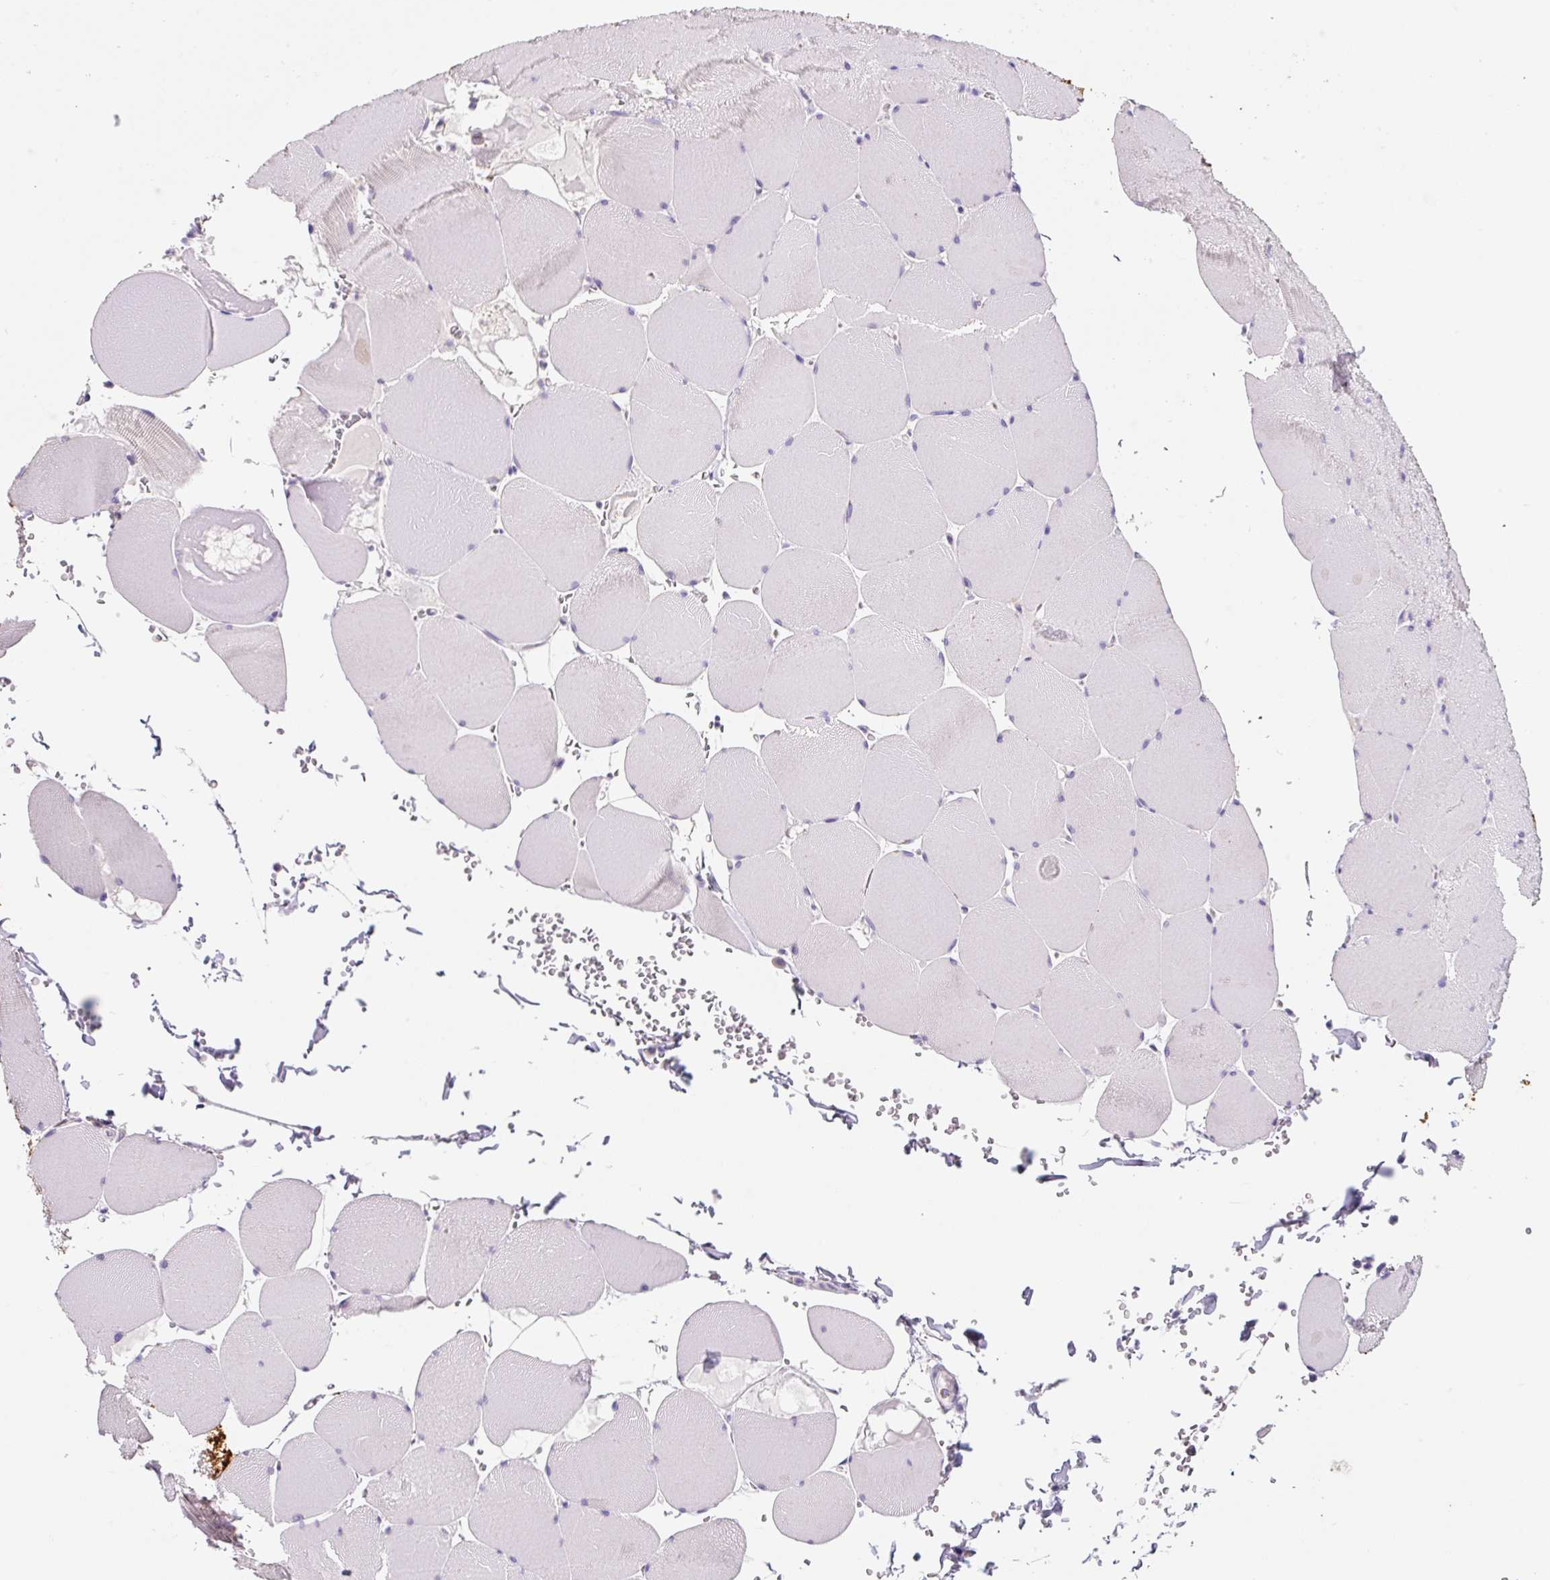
{"staining": {"intensity": "weak", "quantity": "<25%", "location": "cytoplasmic/membranous"}, "tissue": "skeletal muscle", "cell_type": "Myocytes", "image_type": "normal", "snomed": [{"axis": "morphology", "description": "Normal tissue, NOS"}, {"axis": "topography", "description": "Skeletal muscle"}, {"axis": "topography", "description": "Head-Neck"}], "caption": "Immunohistochemical staining of benign skeletal muscle reveals no significant staining in myocytes. (Immunohistochemistry, brightfield microscopy, high magnification).", "gene": "SYP", "patient": {"sex": "male", "age": 66}}